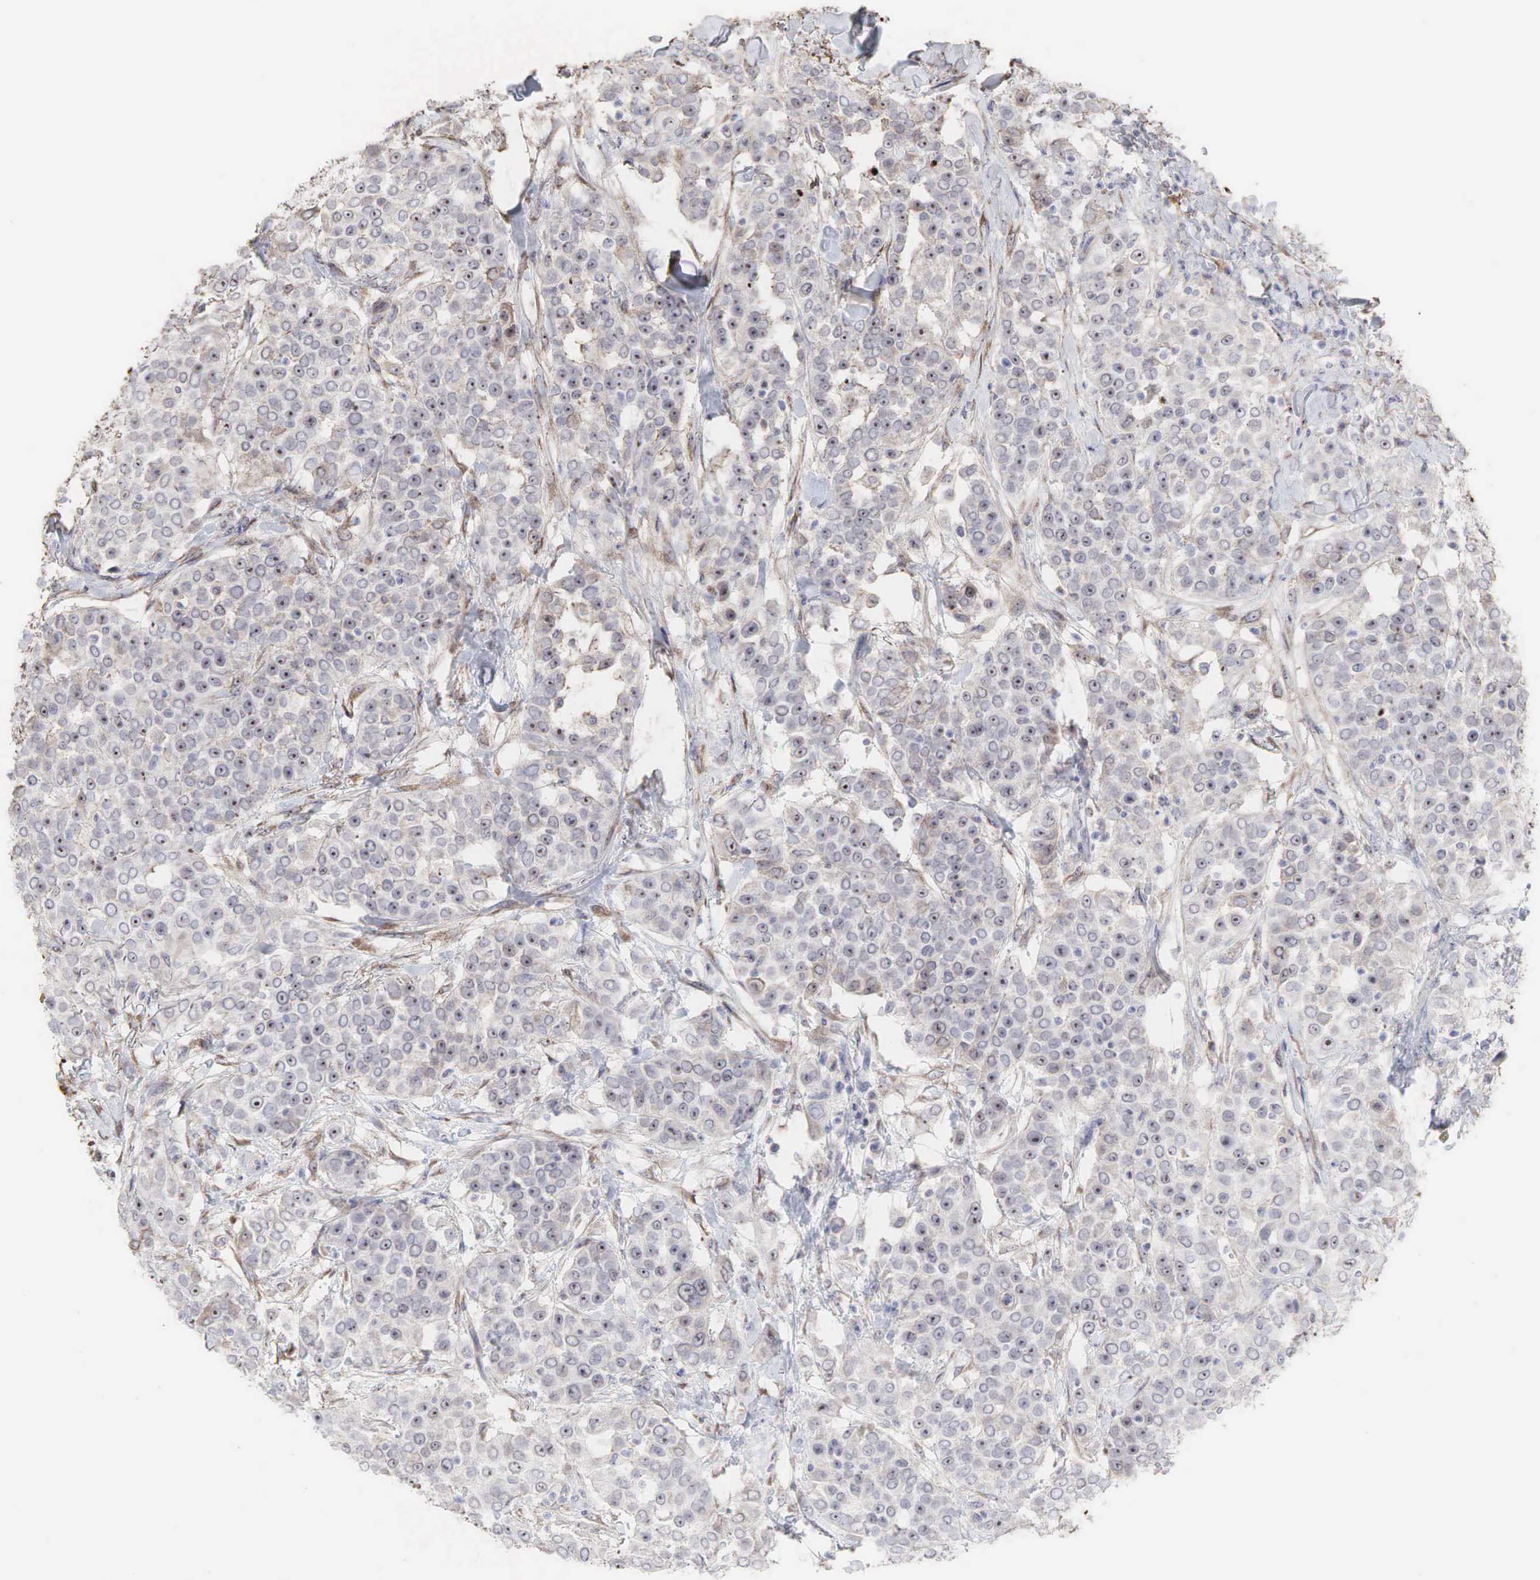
{"staining": {"intensity": "moderate", "quantity": "25%-75%", "location": "cytoplasmic/membranous,nuclear"}, "tissue": "urothelial cancer", "cell_type": "Tumor cells", "image_type": "cancer", "snomed": [{"axis": "morphology", "description": "Urothelial carcinoma, High grade"}, {"axis": "topography", "description": "Urinary bladder"}], "caption": "Protein expression analysis of human urothelial cancer reveals moderate cytoplasmic/membranous and nuclear staining in approximately 25%-75% of tumor cells.", "gene": "DKC1", "patient": {"sex": "female", "age": 80}}